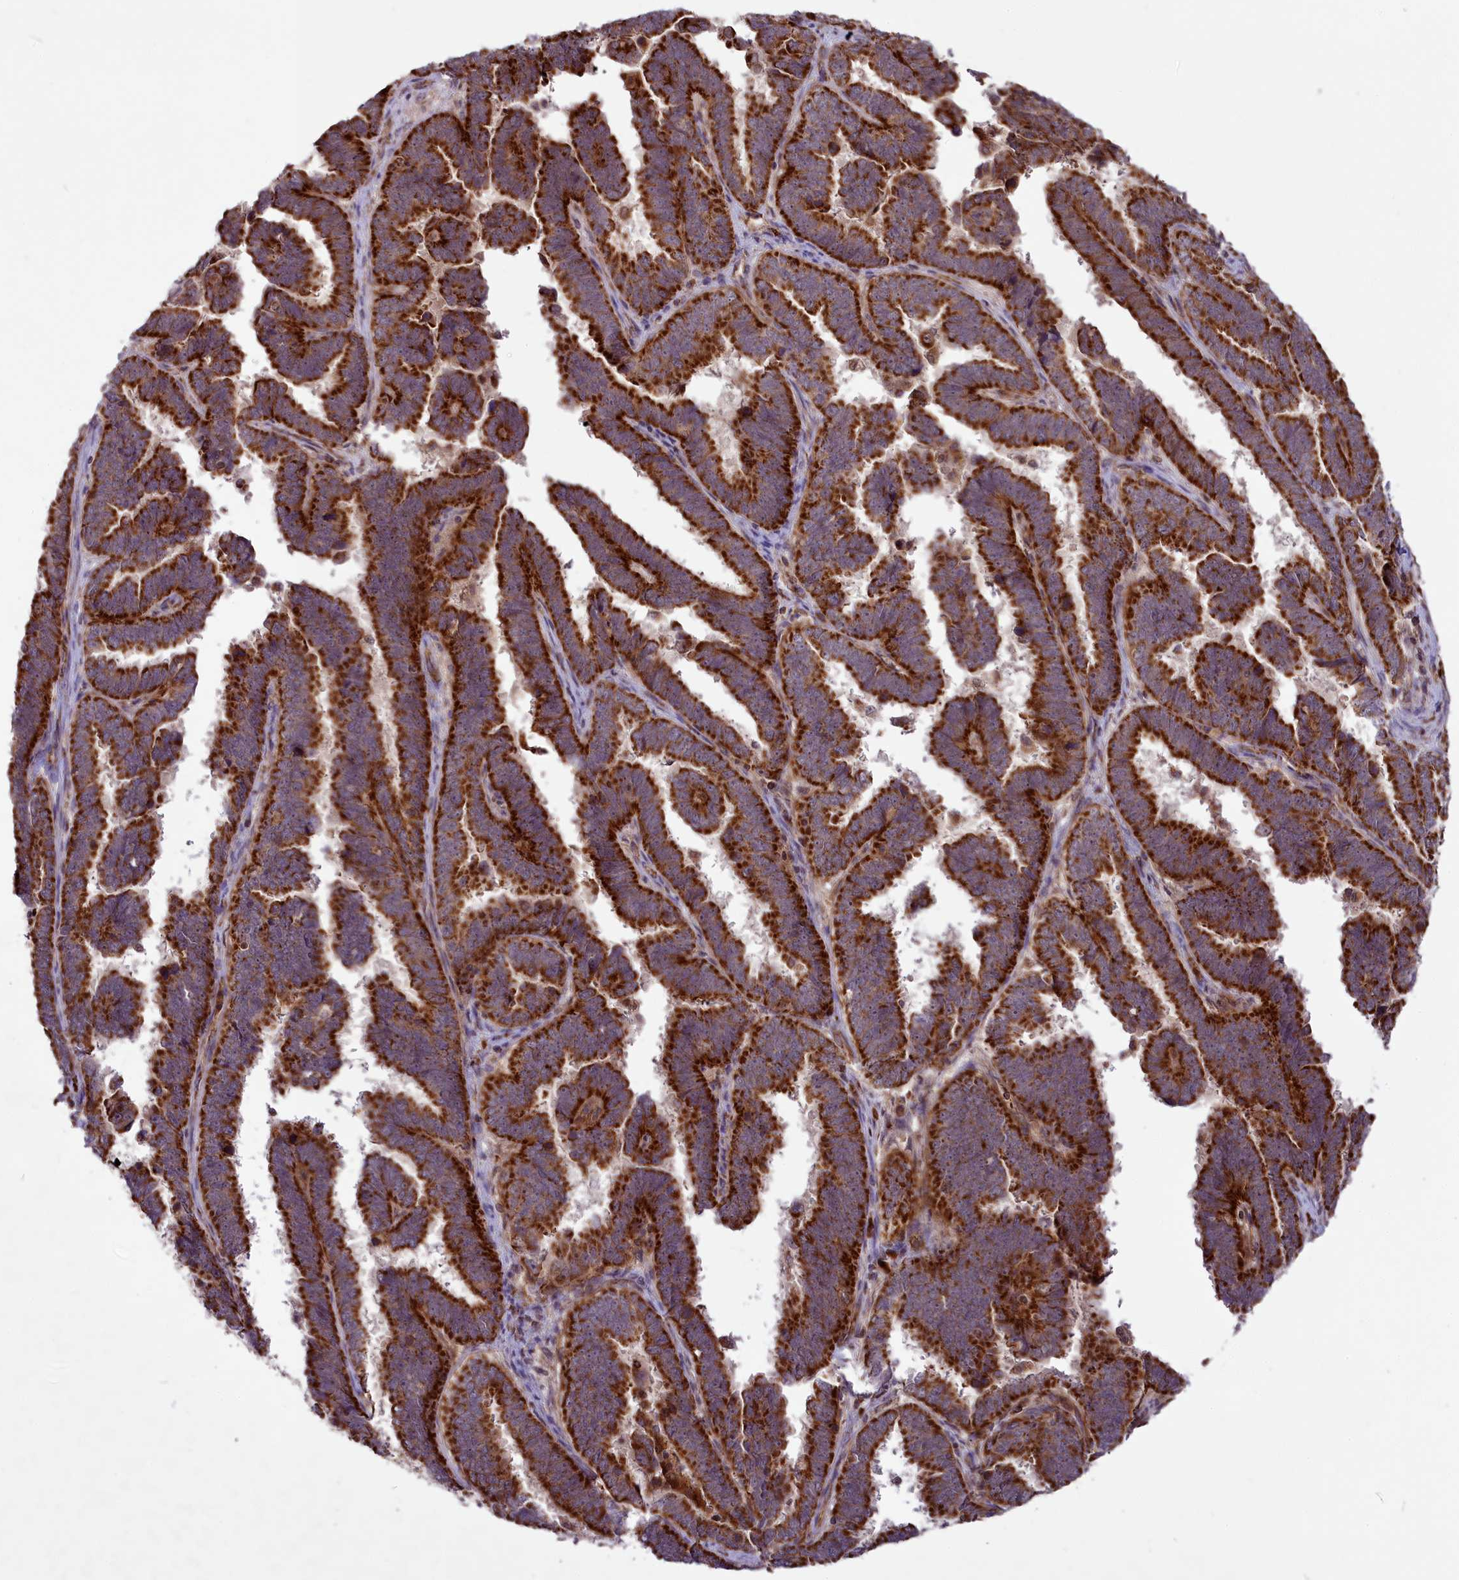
{"staining": {"intensity": "strong", "quantity": ">75%", "location": "cytoplasmic/membranous"}, "tissue": "endometrial cancer", "cell_type": "Tumor cells", "image_type": "cancer", "snomed": [{"axis": "morphology", "description": "Adenocarcinoma, NOS"}, {"axis": "topography", "description": "Endometrium"}], "caption": "Immunohistochemistry staining of endometrial cancer (adenocarcinoma), which demonstrates high levels of strong cytoplasmic/membranous positivity in about >75% of tumor cells indicating strong cytoplasmic/membranous protein positivity. The staining was performed using DAB (brown) for protein detection and nuclei were counterstained in hematoxylin (blue).", "gene": "COX17", "patient": {"sex": "female", "age": 75}}